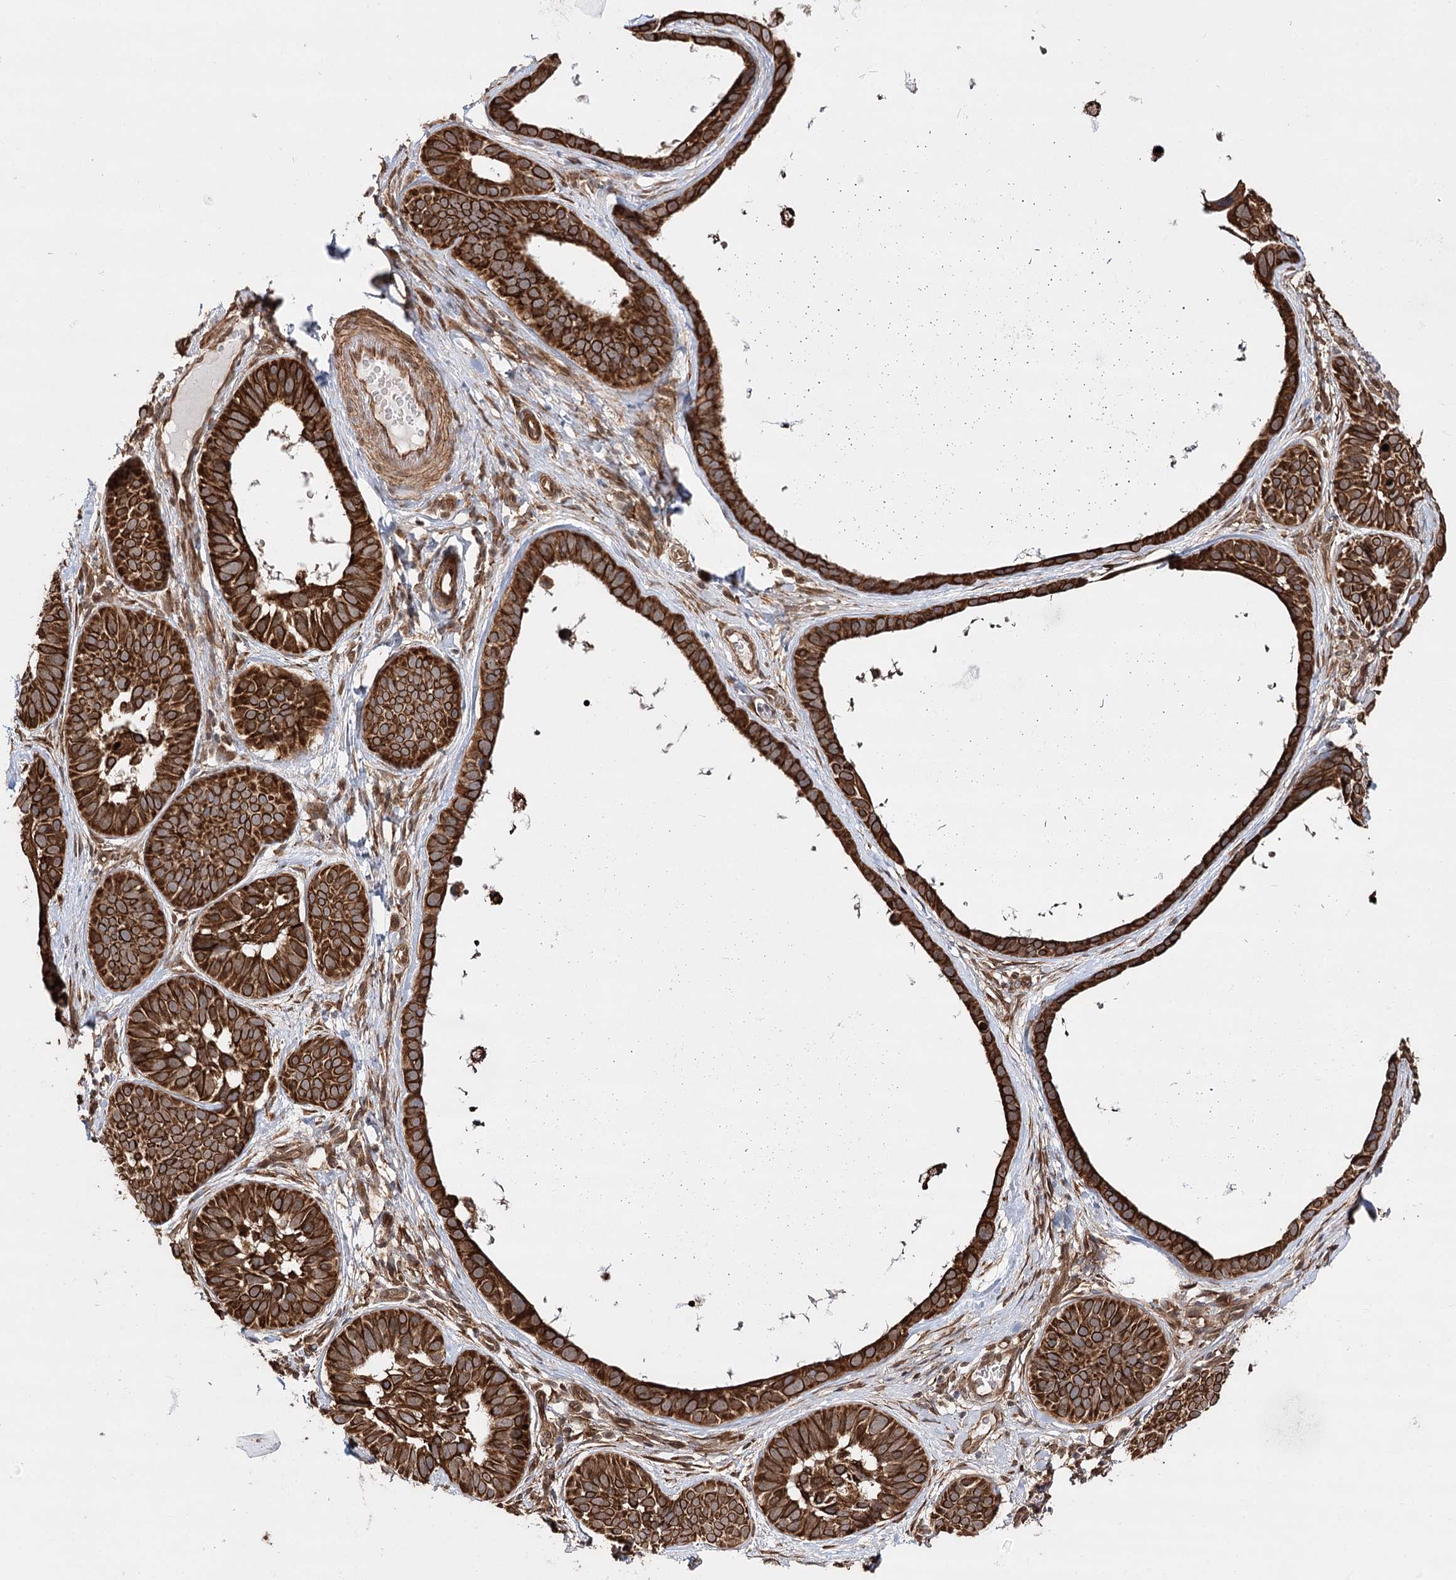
{"staining": {"intensity": "strong", "quantity": ">75%", "location": "cytoplasmic/membranous"}, "tissue": "skin cancer", "cell_type": "Tumor cells", "image_type": "cancer", "snomed": [{"axis": "morphology", "description": "Basal cell carcinoma"}, {"axis": "topography", "description": "Skin"}], "caption": "Skin cancer (basal cell carcinoma) was stained to show a protein in brown. There is high levels of strong cytoplasmic/membranous staining in about >75% of tumor cells.", "gene": "DNAJB14", "patient": {"sex": "male", "age": 62}}